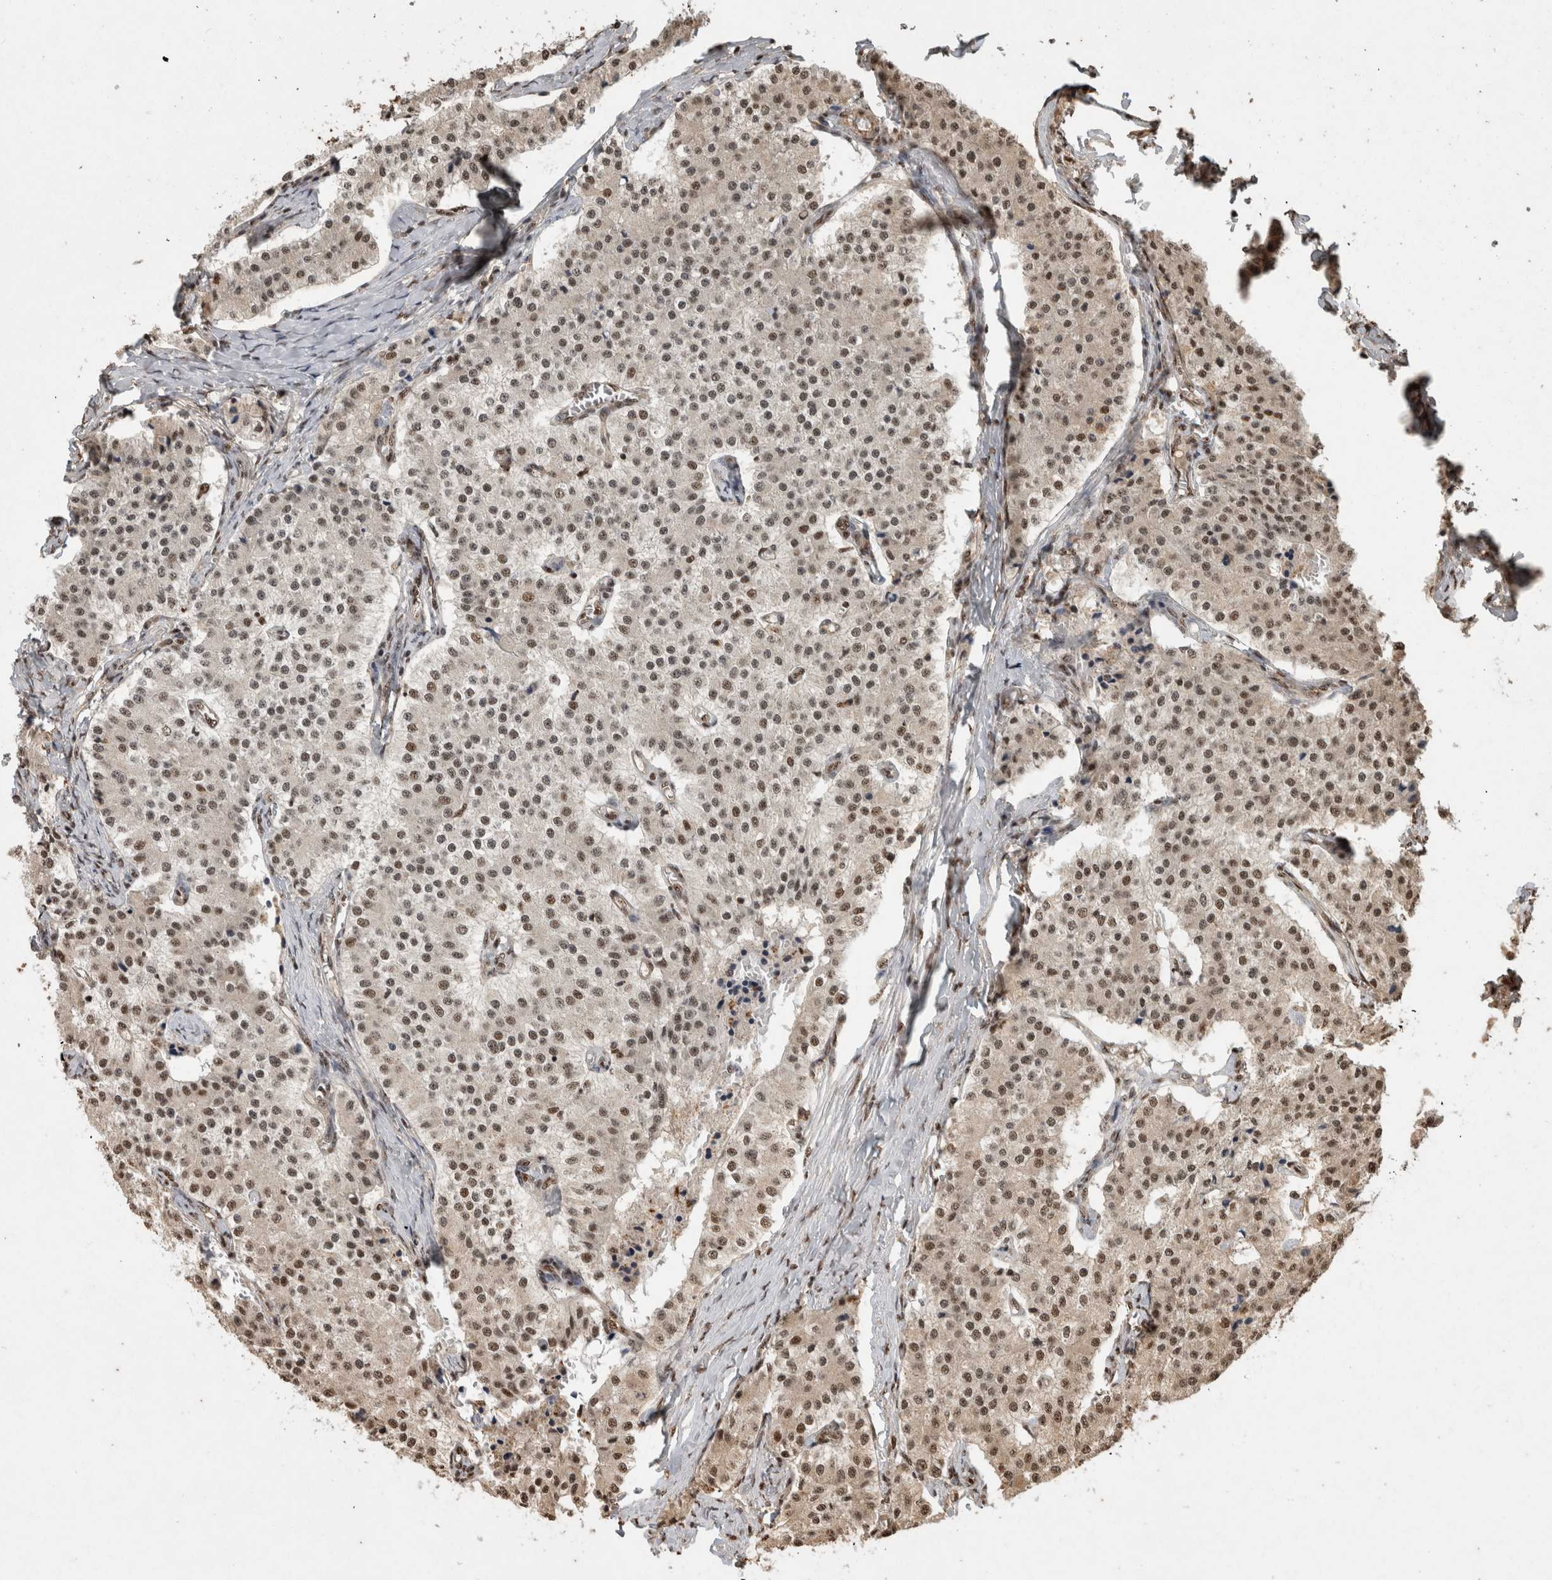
{"staining": {"intensity": "moderate", "quantity": ">75%", "location": "nuclear"}, "tissue": "carcinoid", "cell_type": "Tumor cells", "image_type": "cancer", "snomed": [{"axis": "morphology", "description": "Carcinoid, malignant, NOS"}, {"axis": "topography", "description": "Colon"}], "caption": "Brown immunohistochemical staining in carcinoid demonstrates moderate nuclear positivity in approximately >75% of tumor cells.", "gene": "RAD50", "patient": {"sex": "female", "age": 52}}